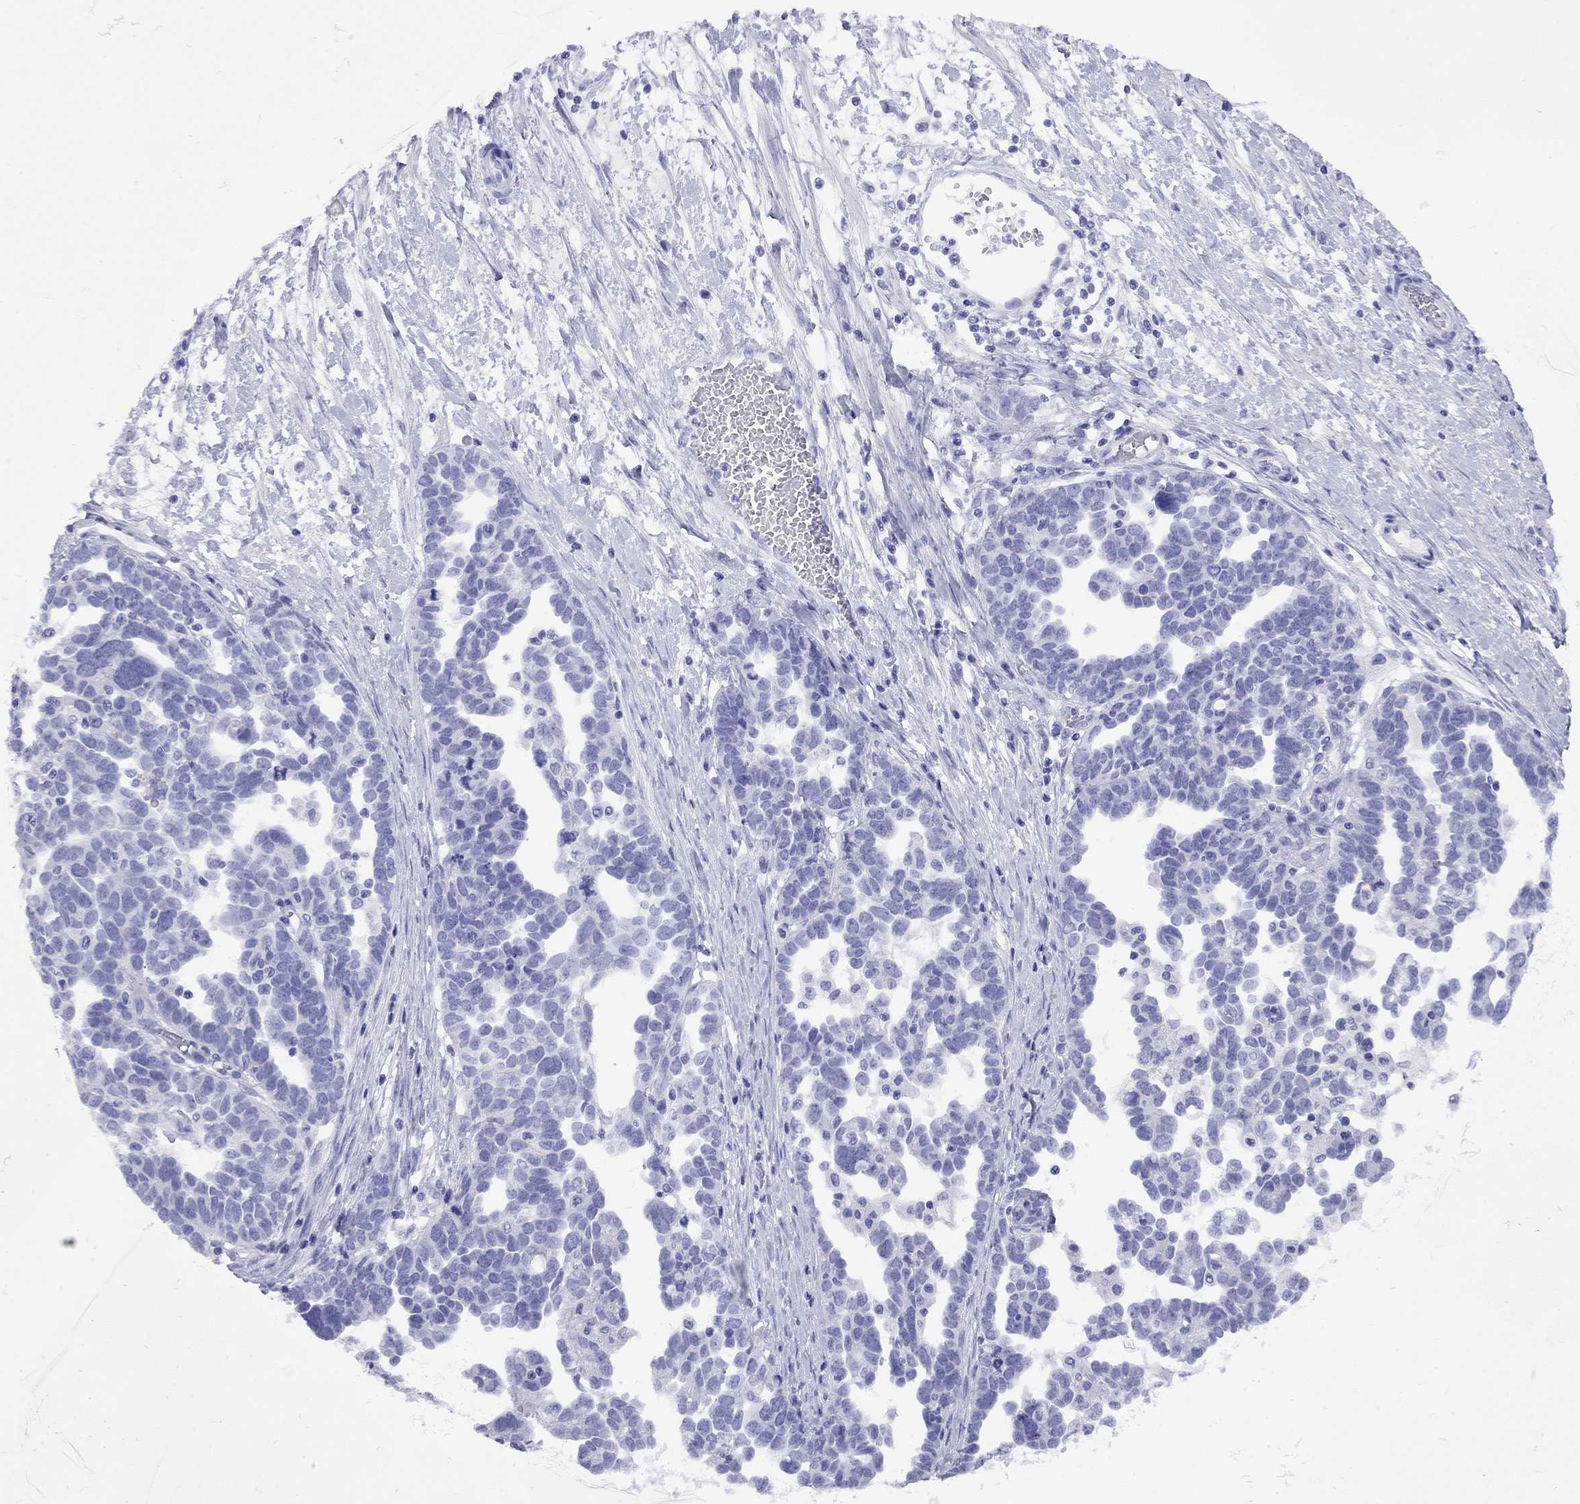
{"staining": {"intensity": "negative", "quantity": "none", "location": "none"}, "tissue": "ovarian cancer", "cell_type": "Tumor cells", "image_type": "cancer", "snomed": [{"axis": "morphology", "description": "Cystadenocarcinoma, serous, NOS"}, {"axis": "topography", "description": "Ovary"}], "caption": "Tumor cells show no significant protein staining in serous cystadenocarcinoma (ovarian).", "gene": "GRIA2", "patient": {"sex": "female", "age": 54}}